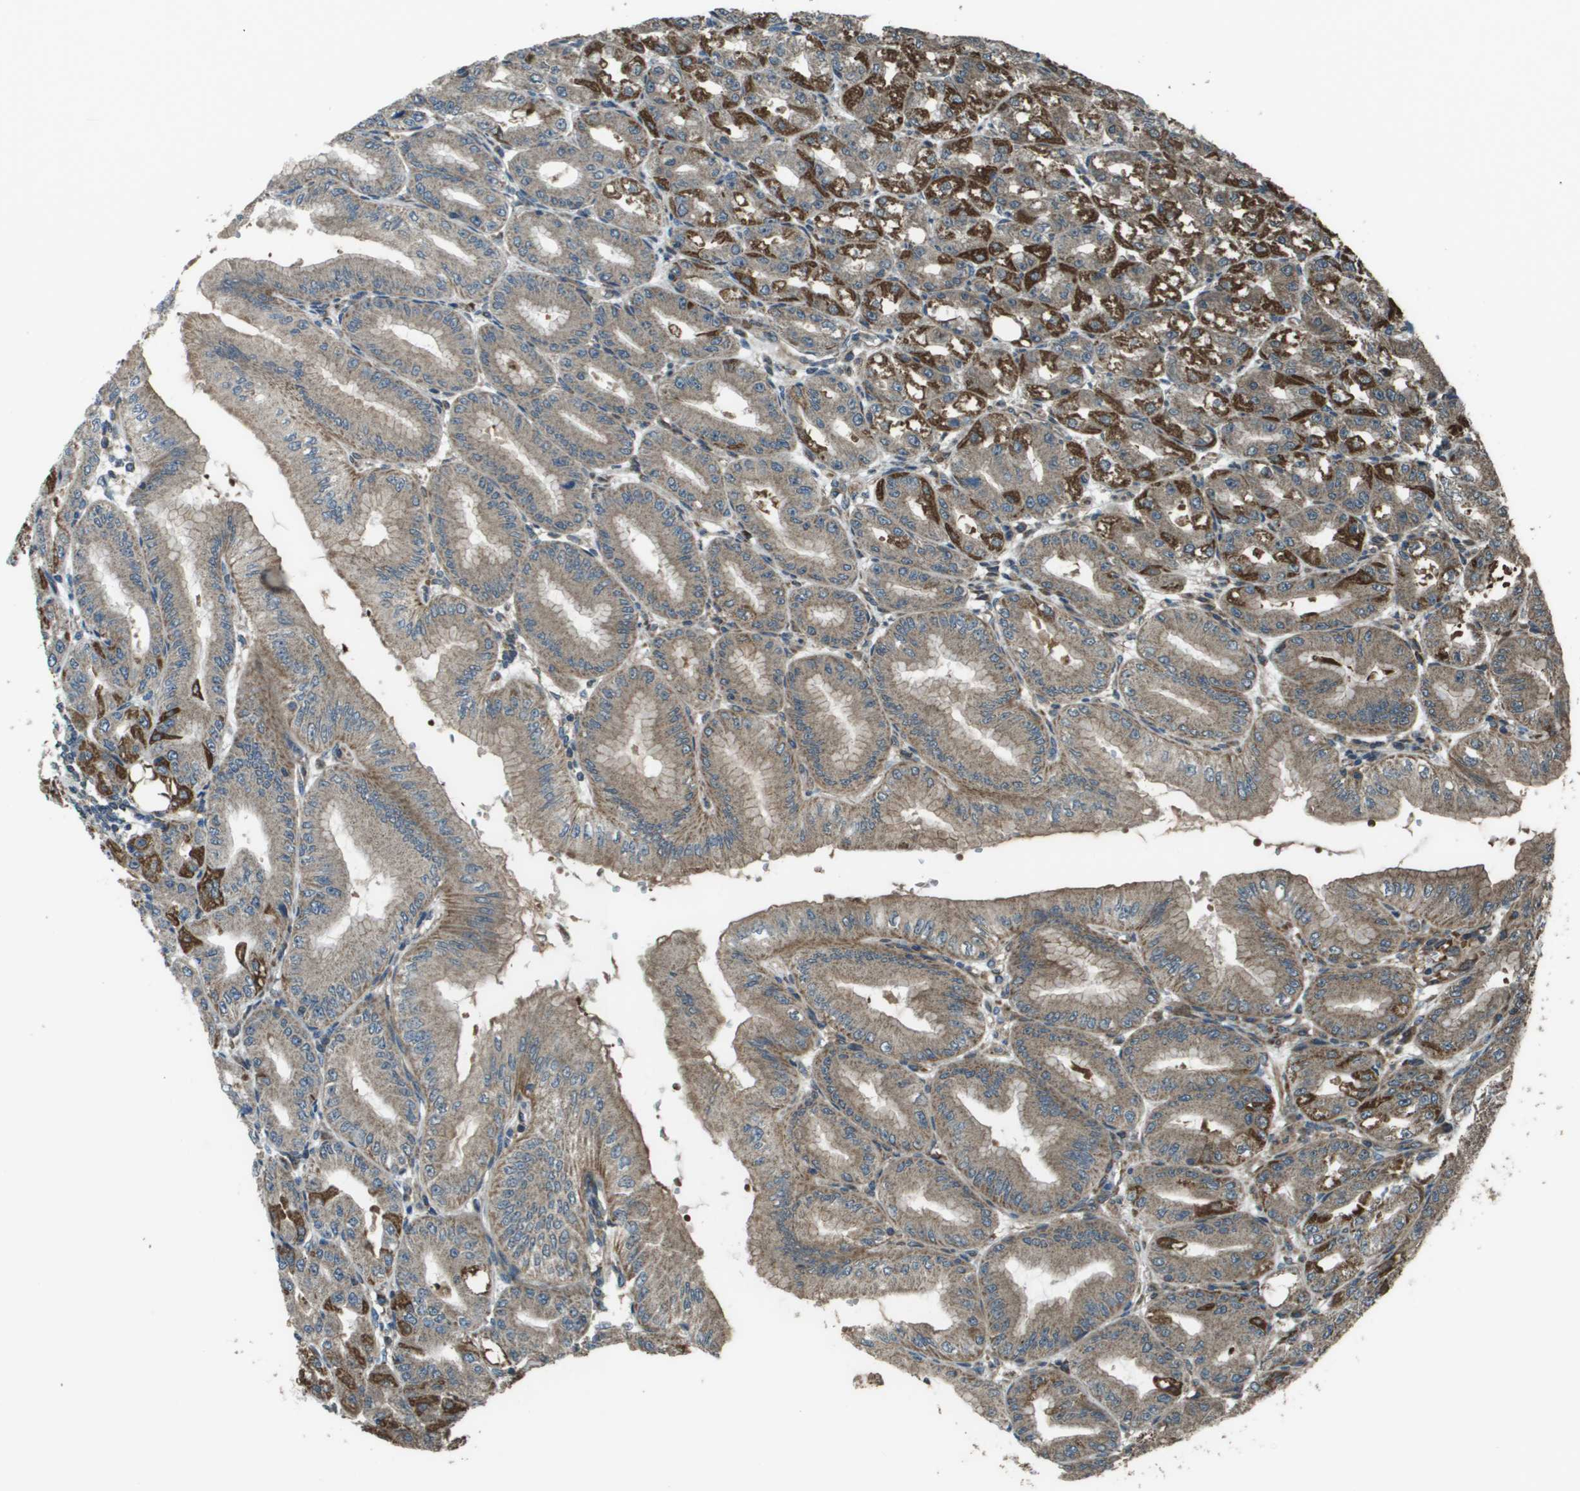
{"staining": {"intensity": "strong", "quantity": "25%-75%", "location": "cytoplasmic/membranous"}, "tissue": "stomach", "cell_type": "Glandular cells", "image_type": "normal", "snomed": [{"axis": "morphology", "description": "Normal tissue, NOS"}, {"axis": "topography", "description": "Stomach, lower"}], "caption": "Stomach stained with DAB (3,3'-diaminobenzidine) immunohistochemistry (IHC) demonstrates high levels of strong cytoplasmic/membranous positivity in about 25%-75% of glandular cells.", "gene": "PLPBP", "patient": {"sex": "male", "age": 71}}